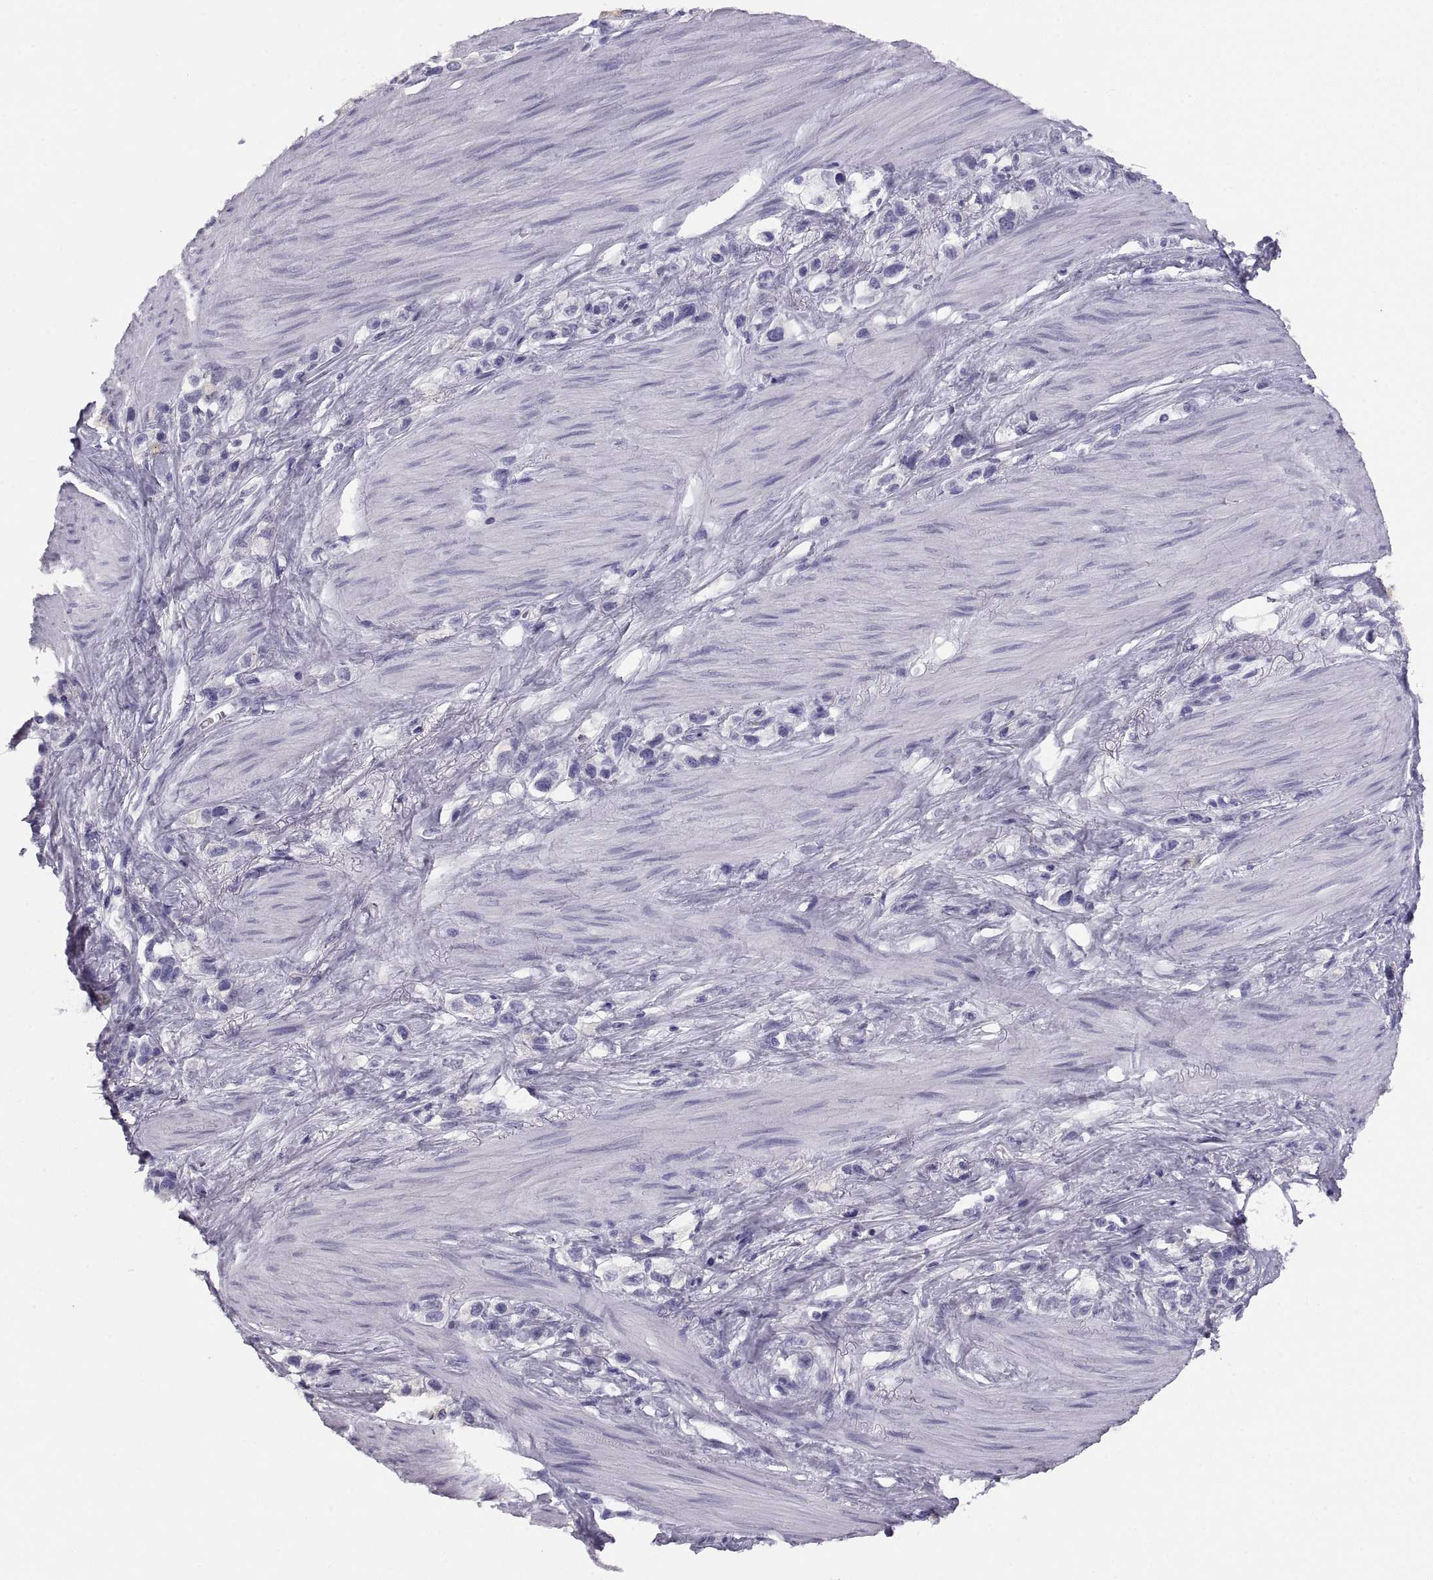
{"staining": {"intensity": "negative", "quantity": "none", "location": "none"}, "tissue": "stomach cancer", "cell_type": "Tumor cells", "image_type": "cancer", "snomed": [{"axis": "morphology", "description": "Normal tissue, NOS"}, {"axis": "morphology", "description": "Adenocarcinoma, NOS"}, {"axis": "morphology", "description": "Adenocarcinoma, High grade"}, {"axis": "topography", "description": "Stomach, upper"}, {"axis": "topography", "description": "Stomach"}], "caption": "This is an IHC photomicrograph of human stomach cancer (high-grade adenocarcinoma). There is no staining in tumor cells.", "gene": "PAX2", "patient": {"sex": "female", "age": 65}}